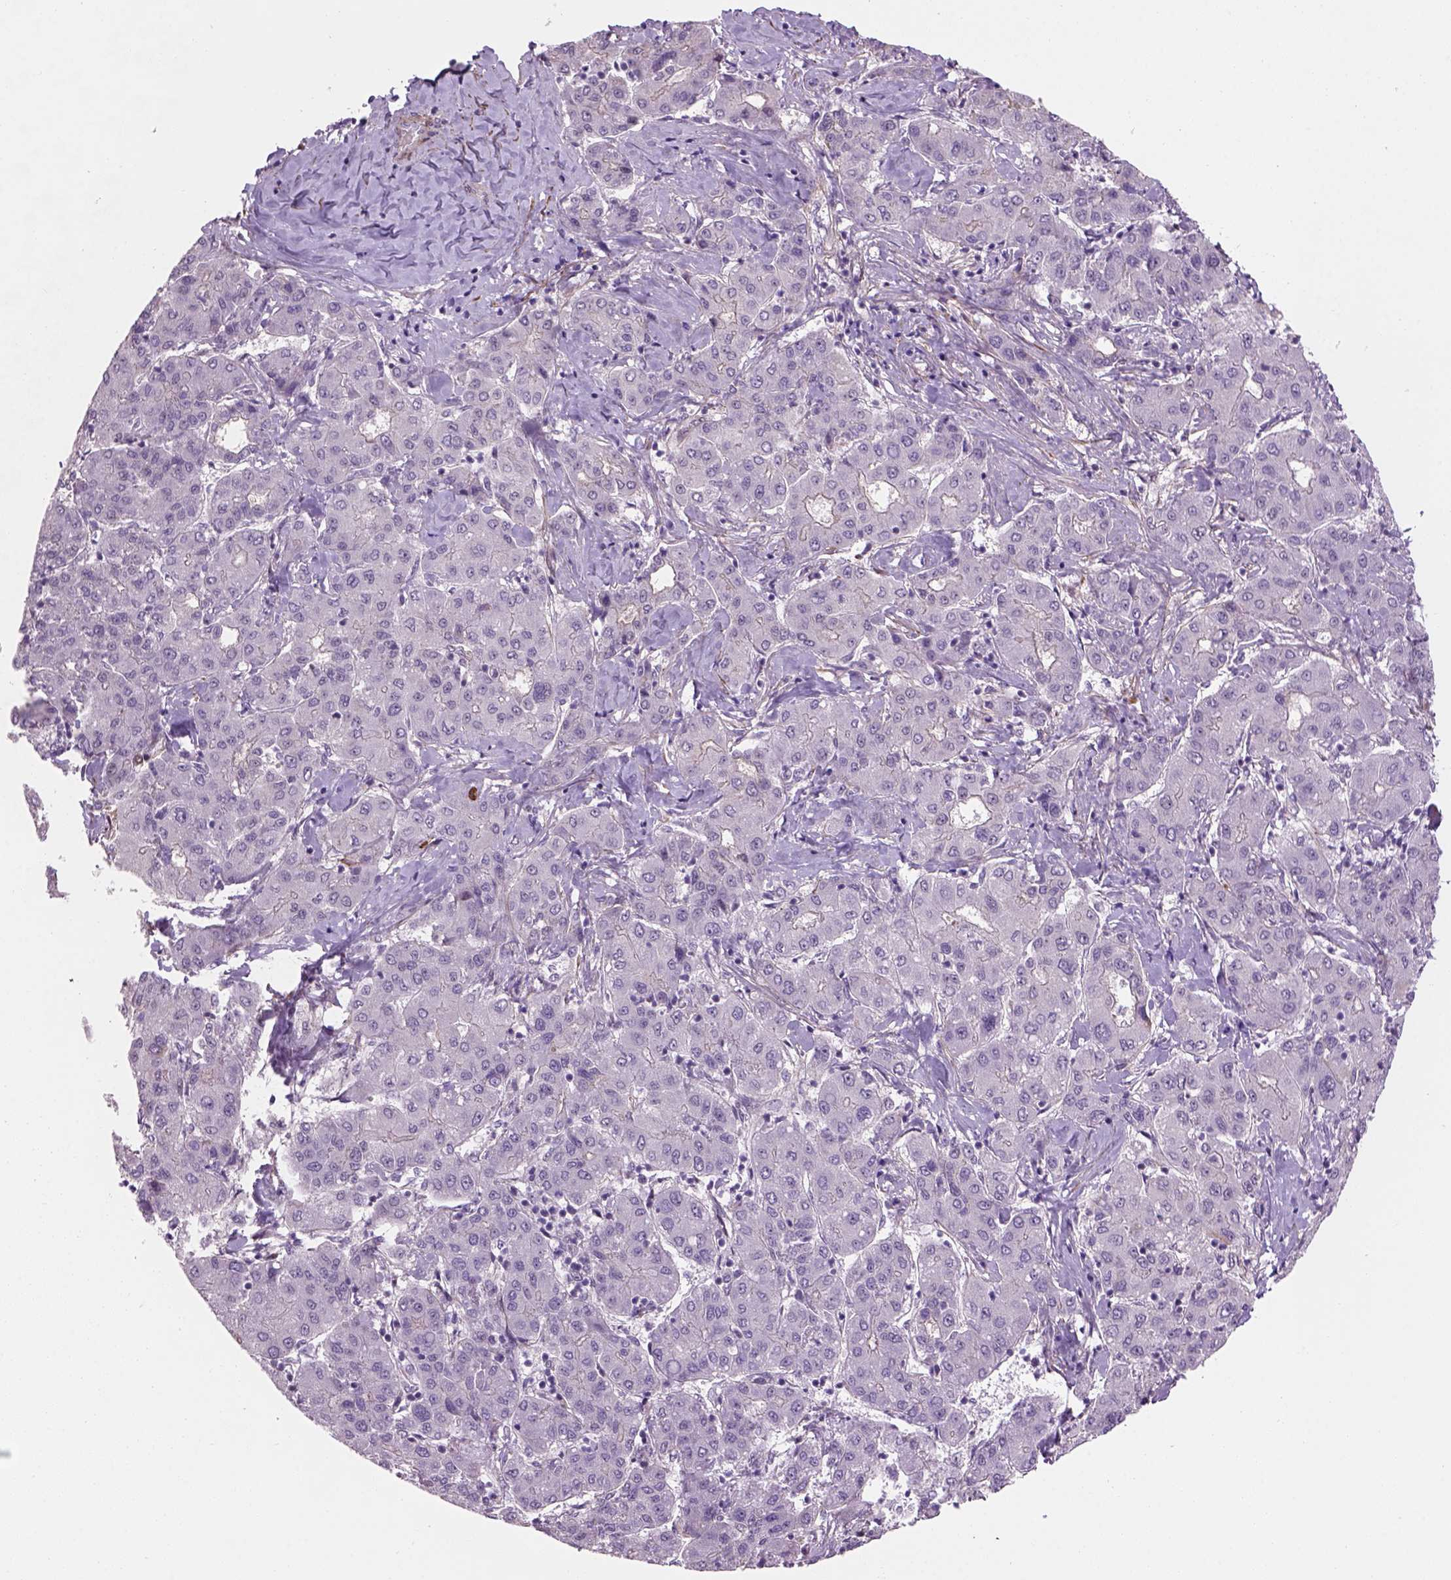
{"staining": {"intensity": "negative", "quantity": "none", "location": "none"}, "tissue": "liver cancer", "cell_type": "Tumor cells", "image_type": "cancer", "snomed": [{"axis": "morphology", "description": "Carcinoma, Hepatocellular, NOS"}, {"axis": "topography", "description": "Liver"}], "caption": "A high-resolution histopathology image shows IHC staining of liver cancer (hepatocellular carcinoma), which demonstrates no significant expression in tumor cells.", "gene": "RRS1", "patient": {"sex": "male", "age": 65}}